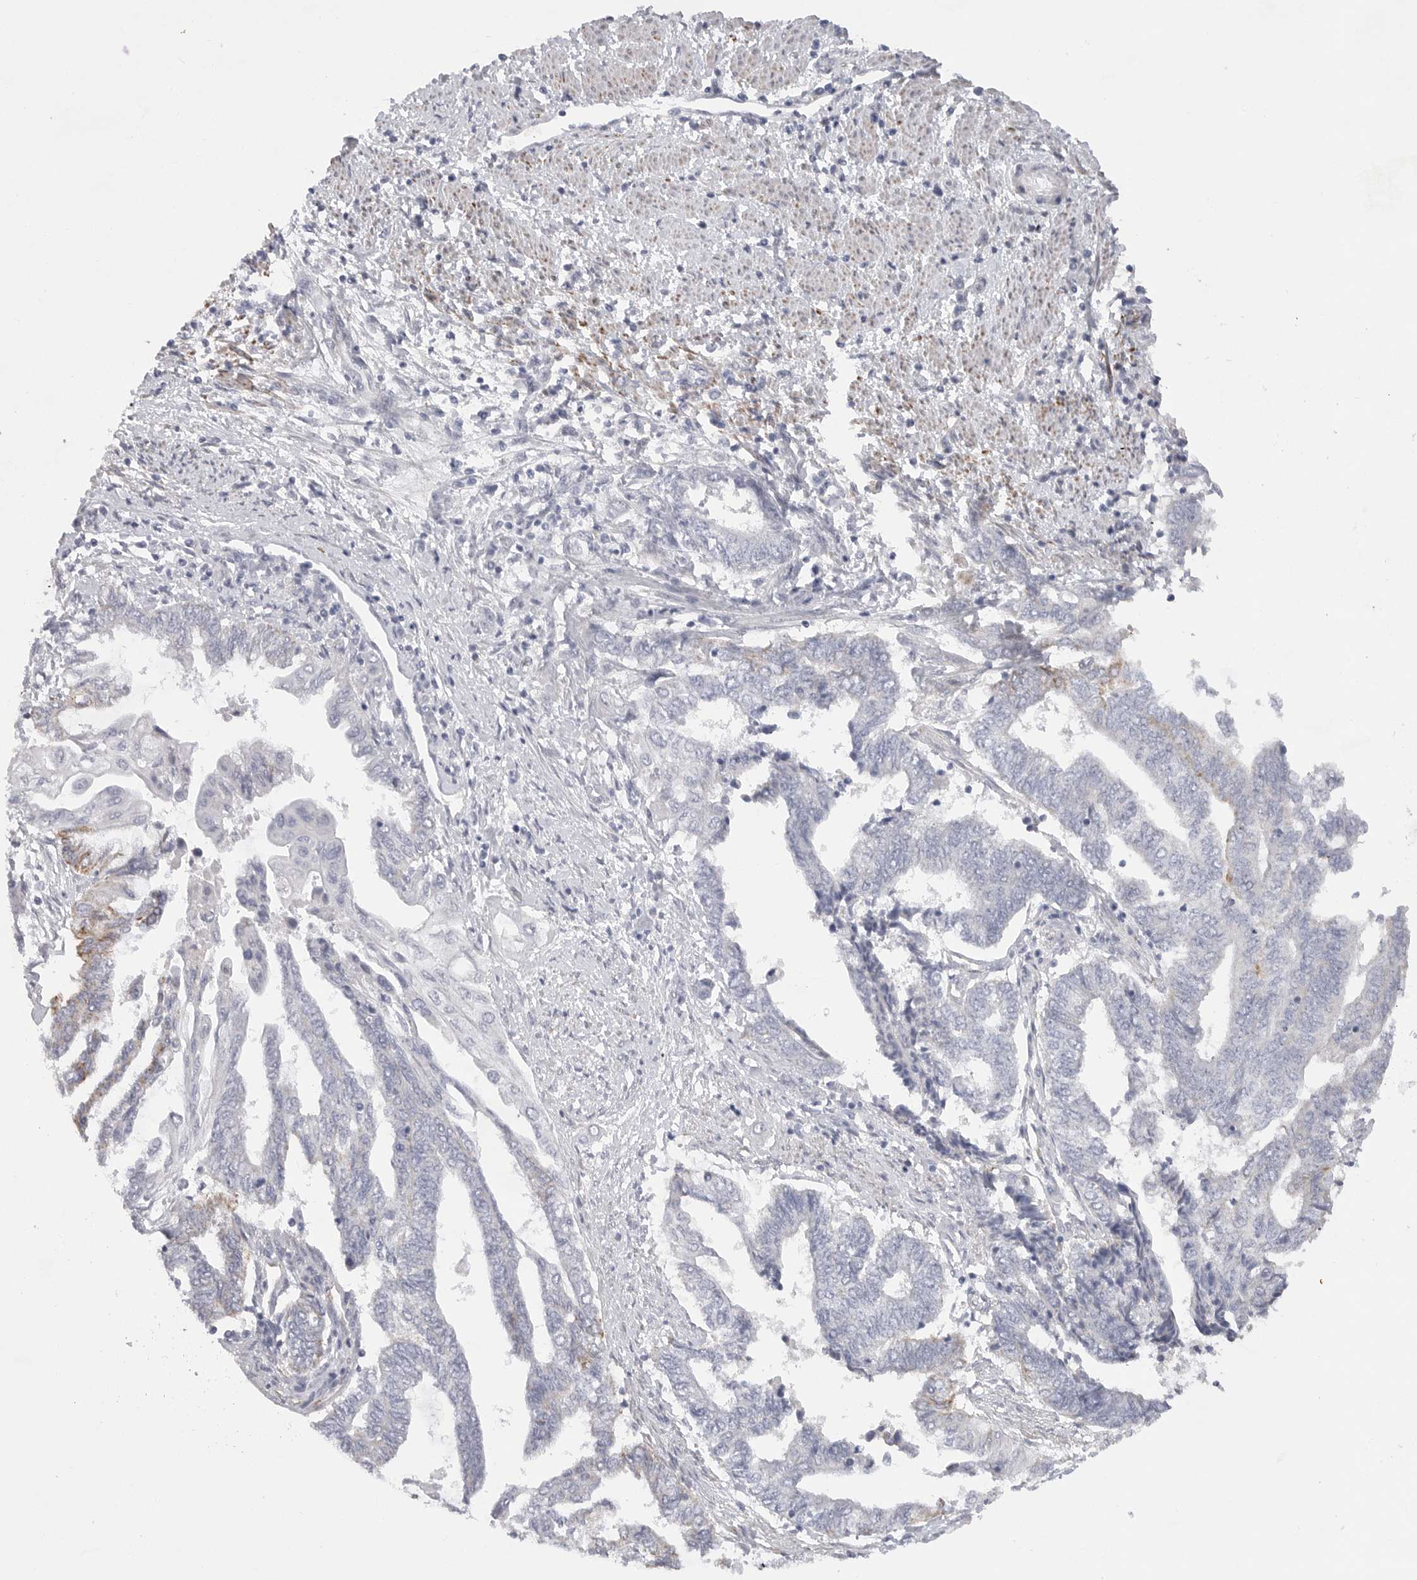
{"staining": {"intensity": "negative", "quantity": "none", "location": "none"}, "tissue": "endometrial cancer", "cell_type": "Tumor cells", "image_type": "cancer", "snomed": [{"axis": "morphology", "description": "Adenocarcinoma, NOS"}, {"axis": "topography", "description": "Uterus"}, {"axis": "topography", "description": "Endometrium"}], "caption": "The histopathology image exhibits no significant staining in tumor cells of endometrial cancer (adenocarcinoma). The staining was performed using DAB (3,3'-diaminobenzidine) to visualize the protein expression in brown, while the nuclei were stained in blue with hematoxylin (Magnification: 20x).", "gene": "ELP3", "patient": {"sex": "female", "age": 70}}